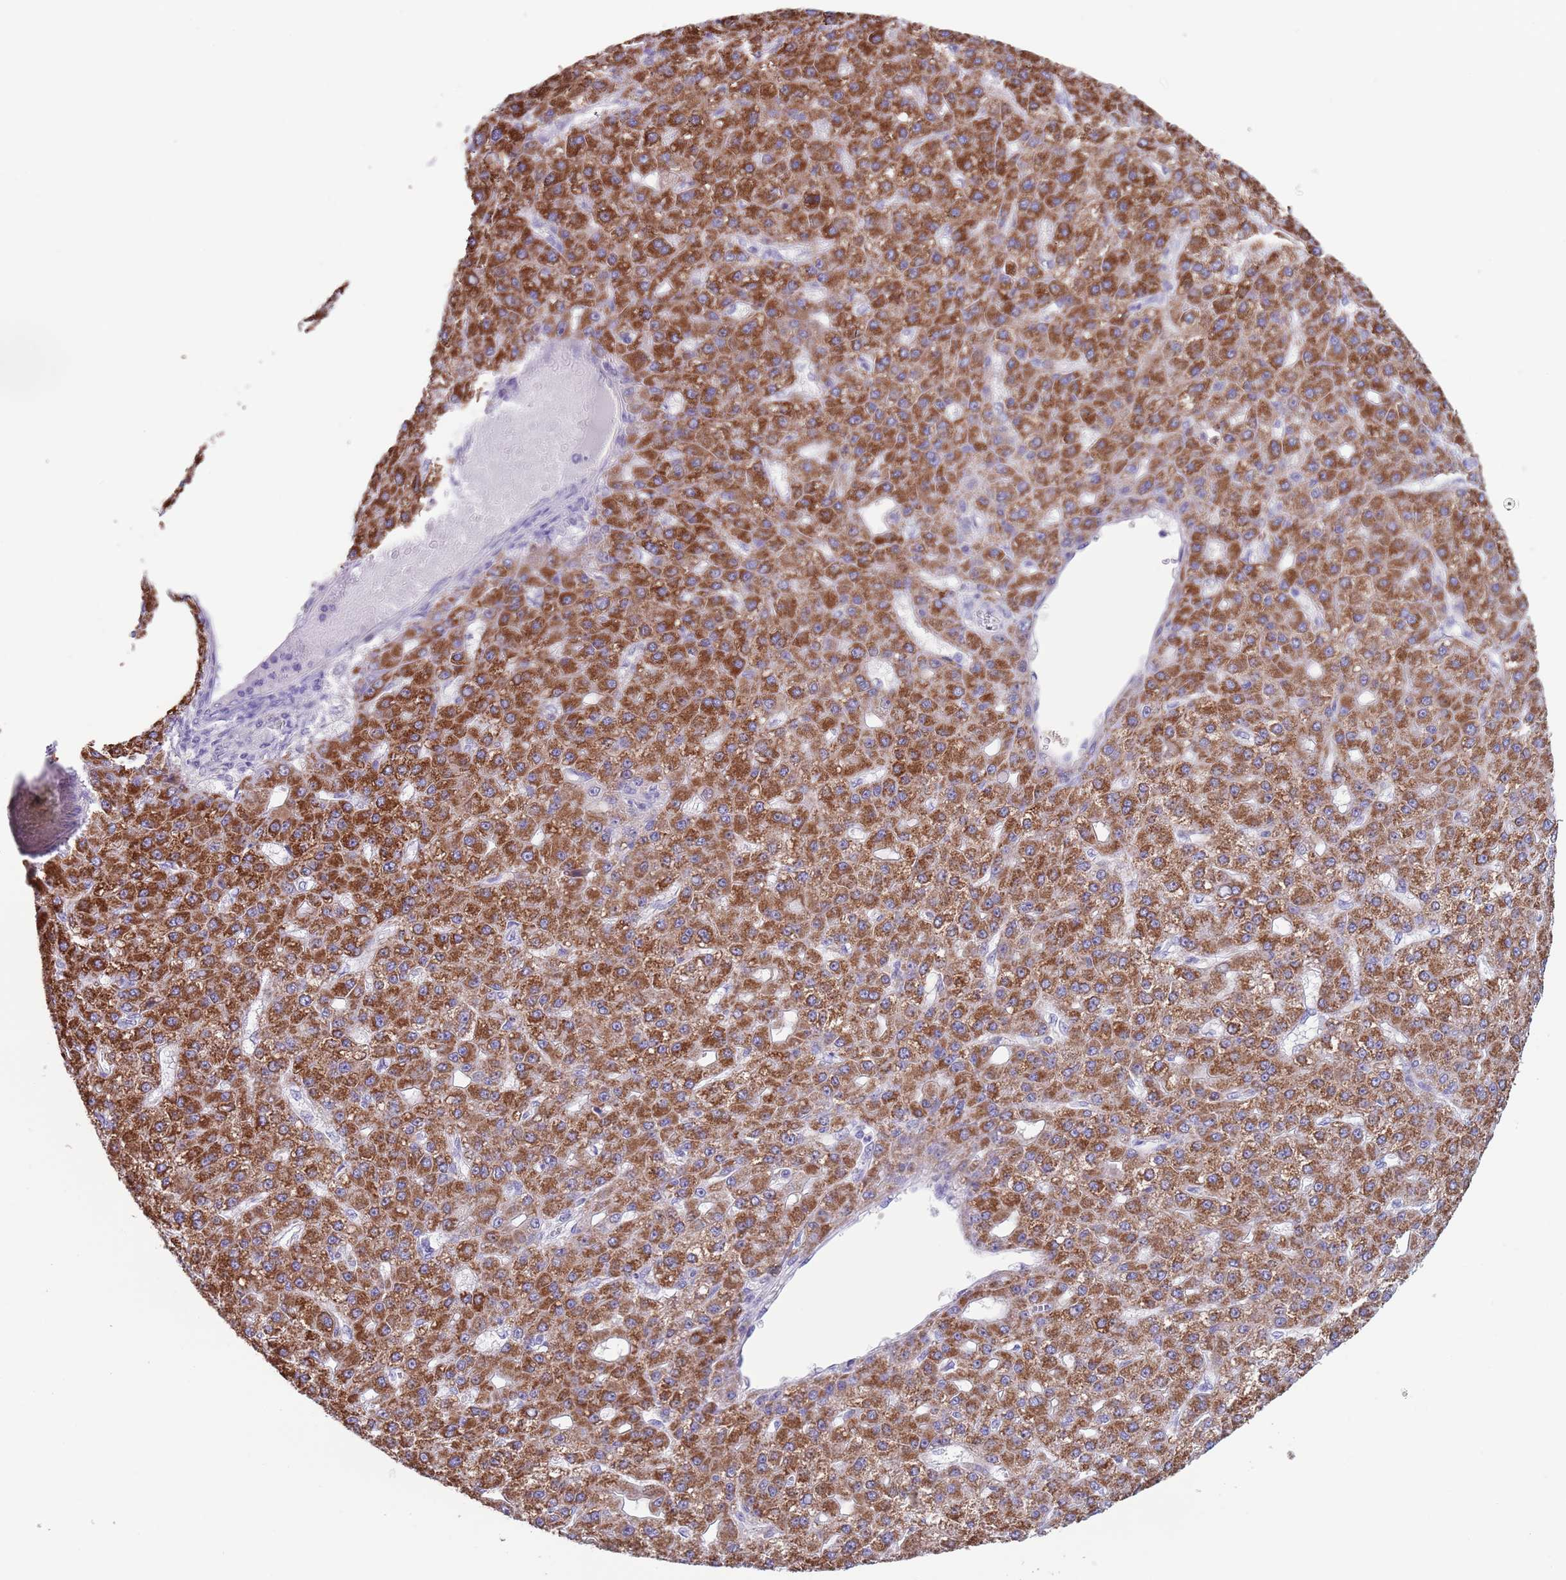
{"staining": {"intensity": "strong", "quantity": ">75%", "location": "cytoplasmic/membranous"}, "tissue": "liver cancer", "cell_type": "Tumor cells", "image_type": "cancer", "snomed": [{"axis": "morphology", "description": "Carcinoma, Hepatocellular, NOS"}, {"axis": "topography", "description": "Liver"}], "caption": "Tumor cells demonstrate strong cytoplasmic/membranous positivity in about >75% of cells in liver hepatocellular carcinoma.", "gene": "SPIRE2", "patient": {"sex": "male", "age": 67}}